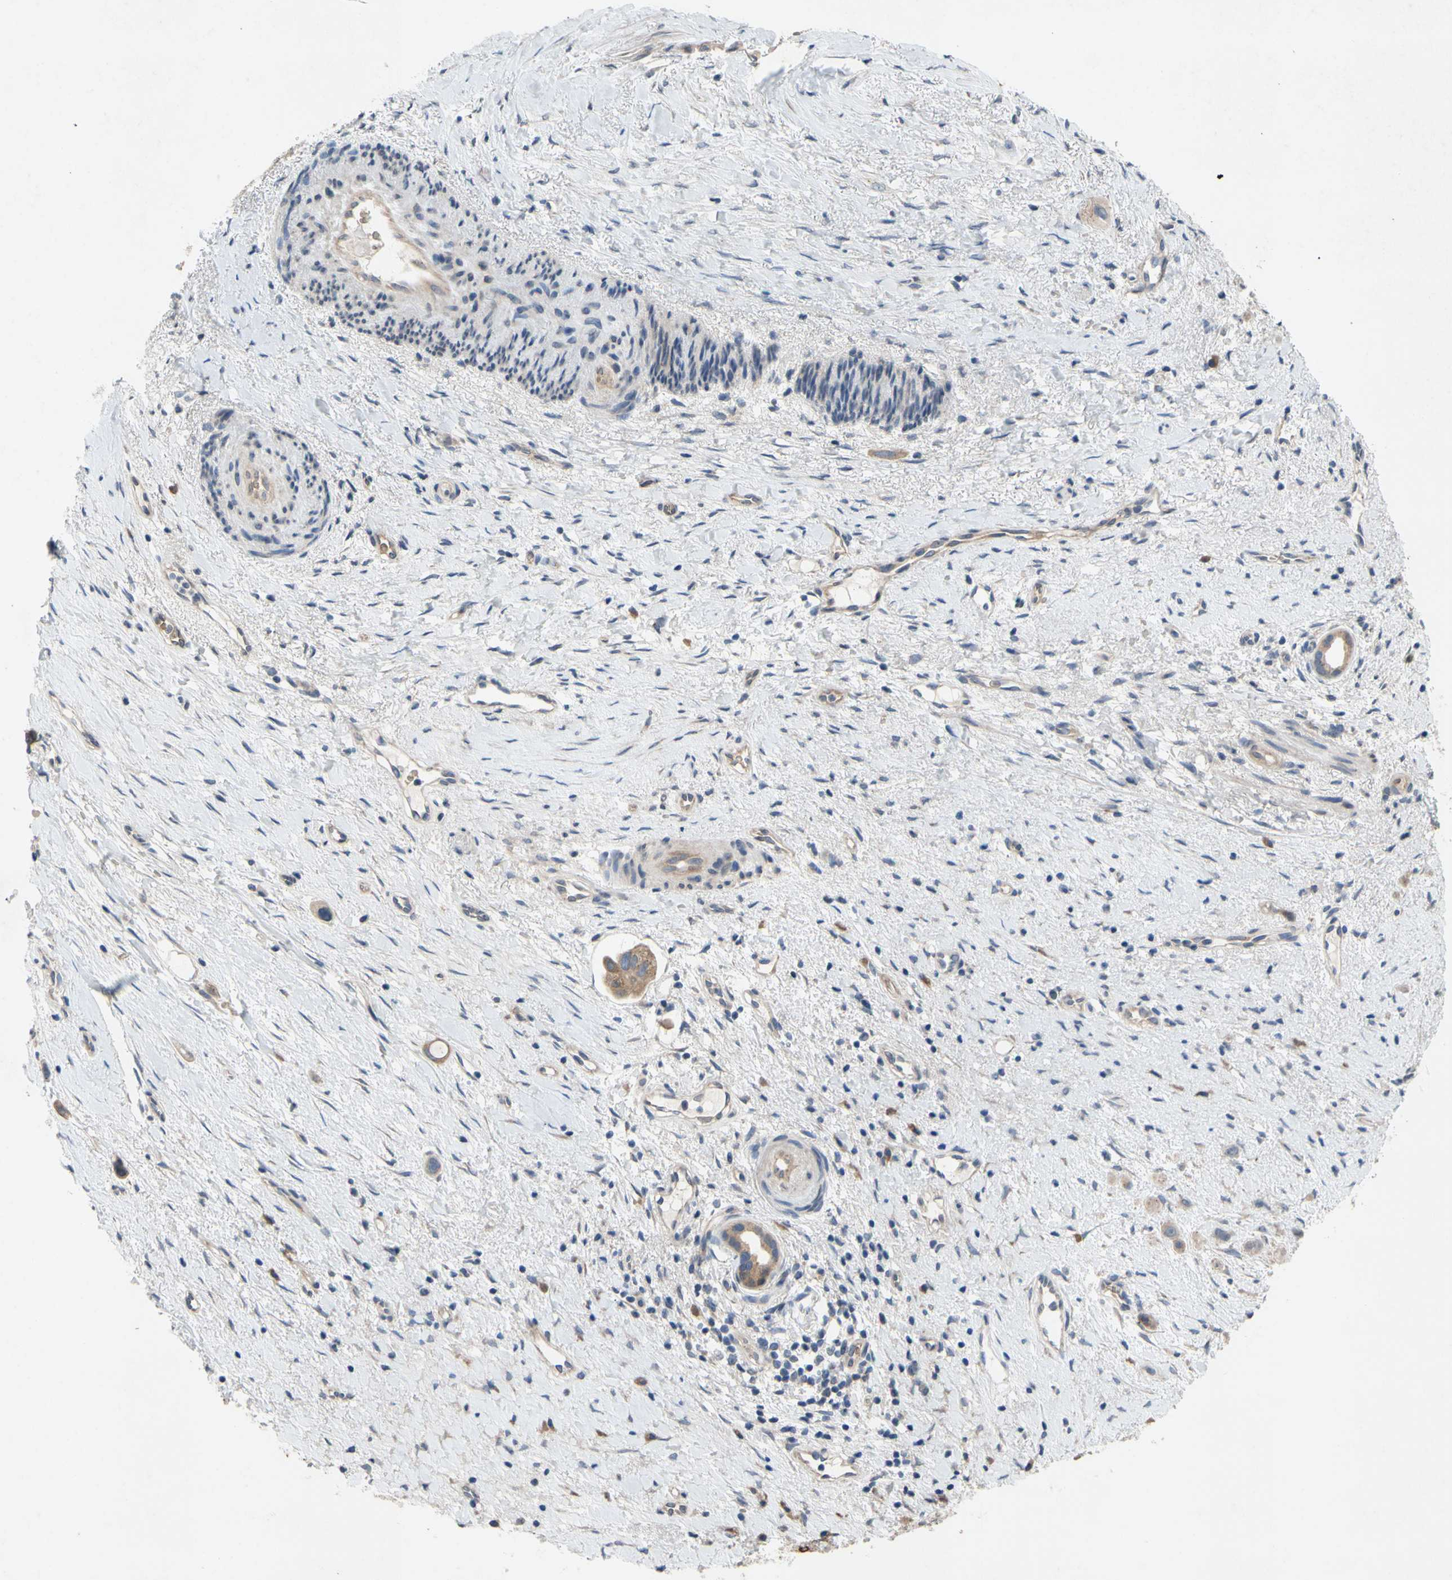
{"staining": {"intensity": "weak", "quantity": ">75%", "location": "cytoplasmic/membranous"}, "tissue": "liver cancer", "cell_type": "Tumor cells", "image_type": "cancer", "snomed": [{"axis": "morphology", "description": "Cholangiocarcinoma"}, {"axis": "topography", "description": "Liver"}], "caption": "A low amount of weak cytoplasmic/membranous staining is seen in about >75% of tumor cells in liver cancer tissue.", "gene": "ADD2", "patient": {"sex": "female", "age": 65}}